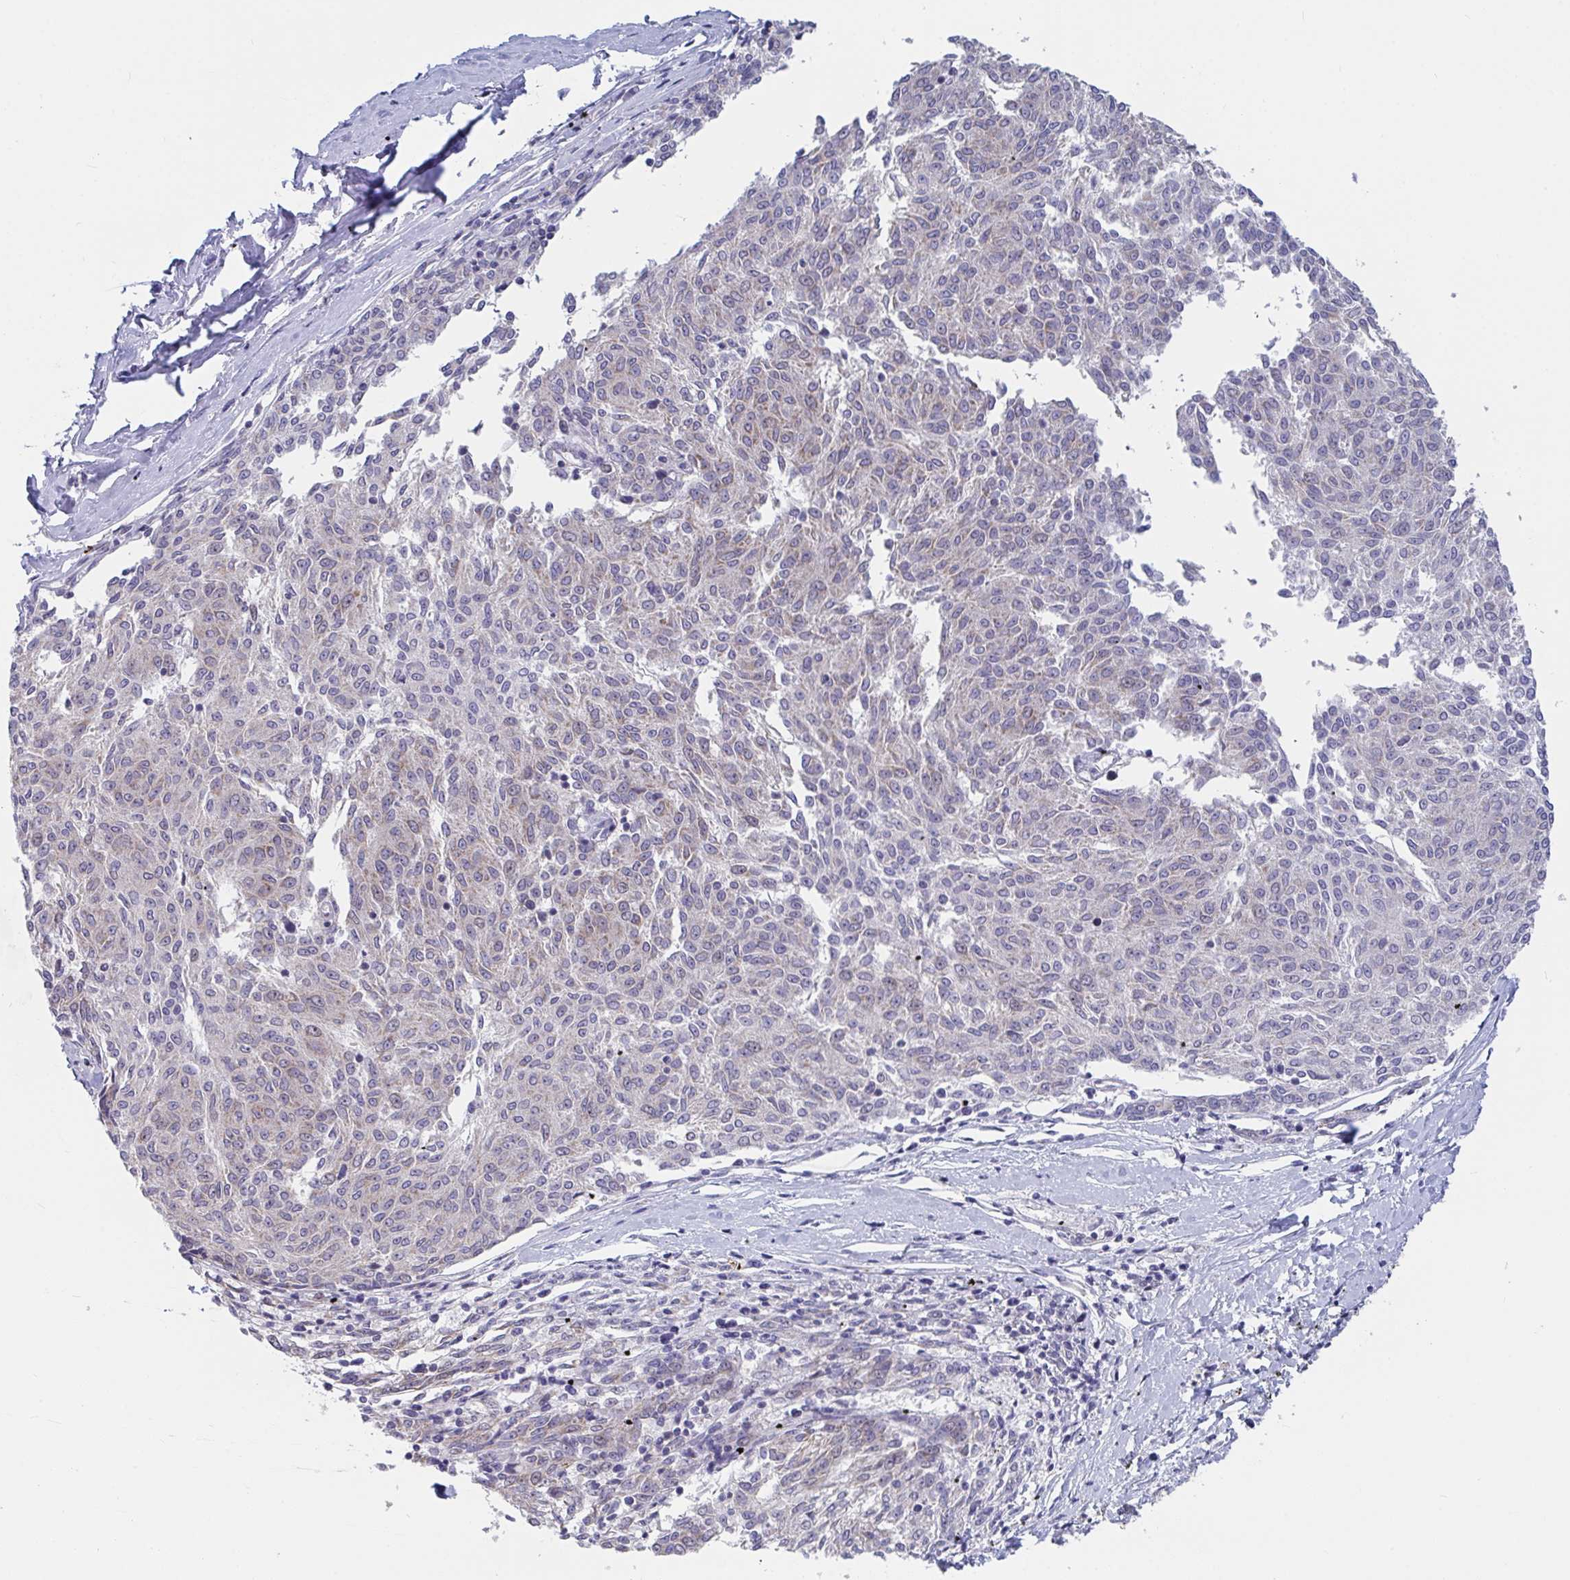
{"staining": {"intensity": "negative", "quantity": "none", "location": "none"}, "tissue": "melanoma", "cell_type": "Tumor cells", "image_type": "cancer", "snomed": [{"axis": "morphology", "description": "Malignant melanoma, NOS"}, {"axis": "topography", "description": "Skin"}], "caption": "A high-resolution micrograph shows immunohistochemistry staining of malignant melanoma, which reveals no significant staining in tumor cells.", "gene": "FAM156B", "patient": {"sex": "female", "age": 72}}